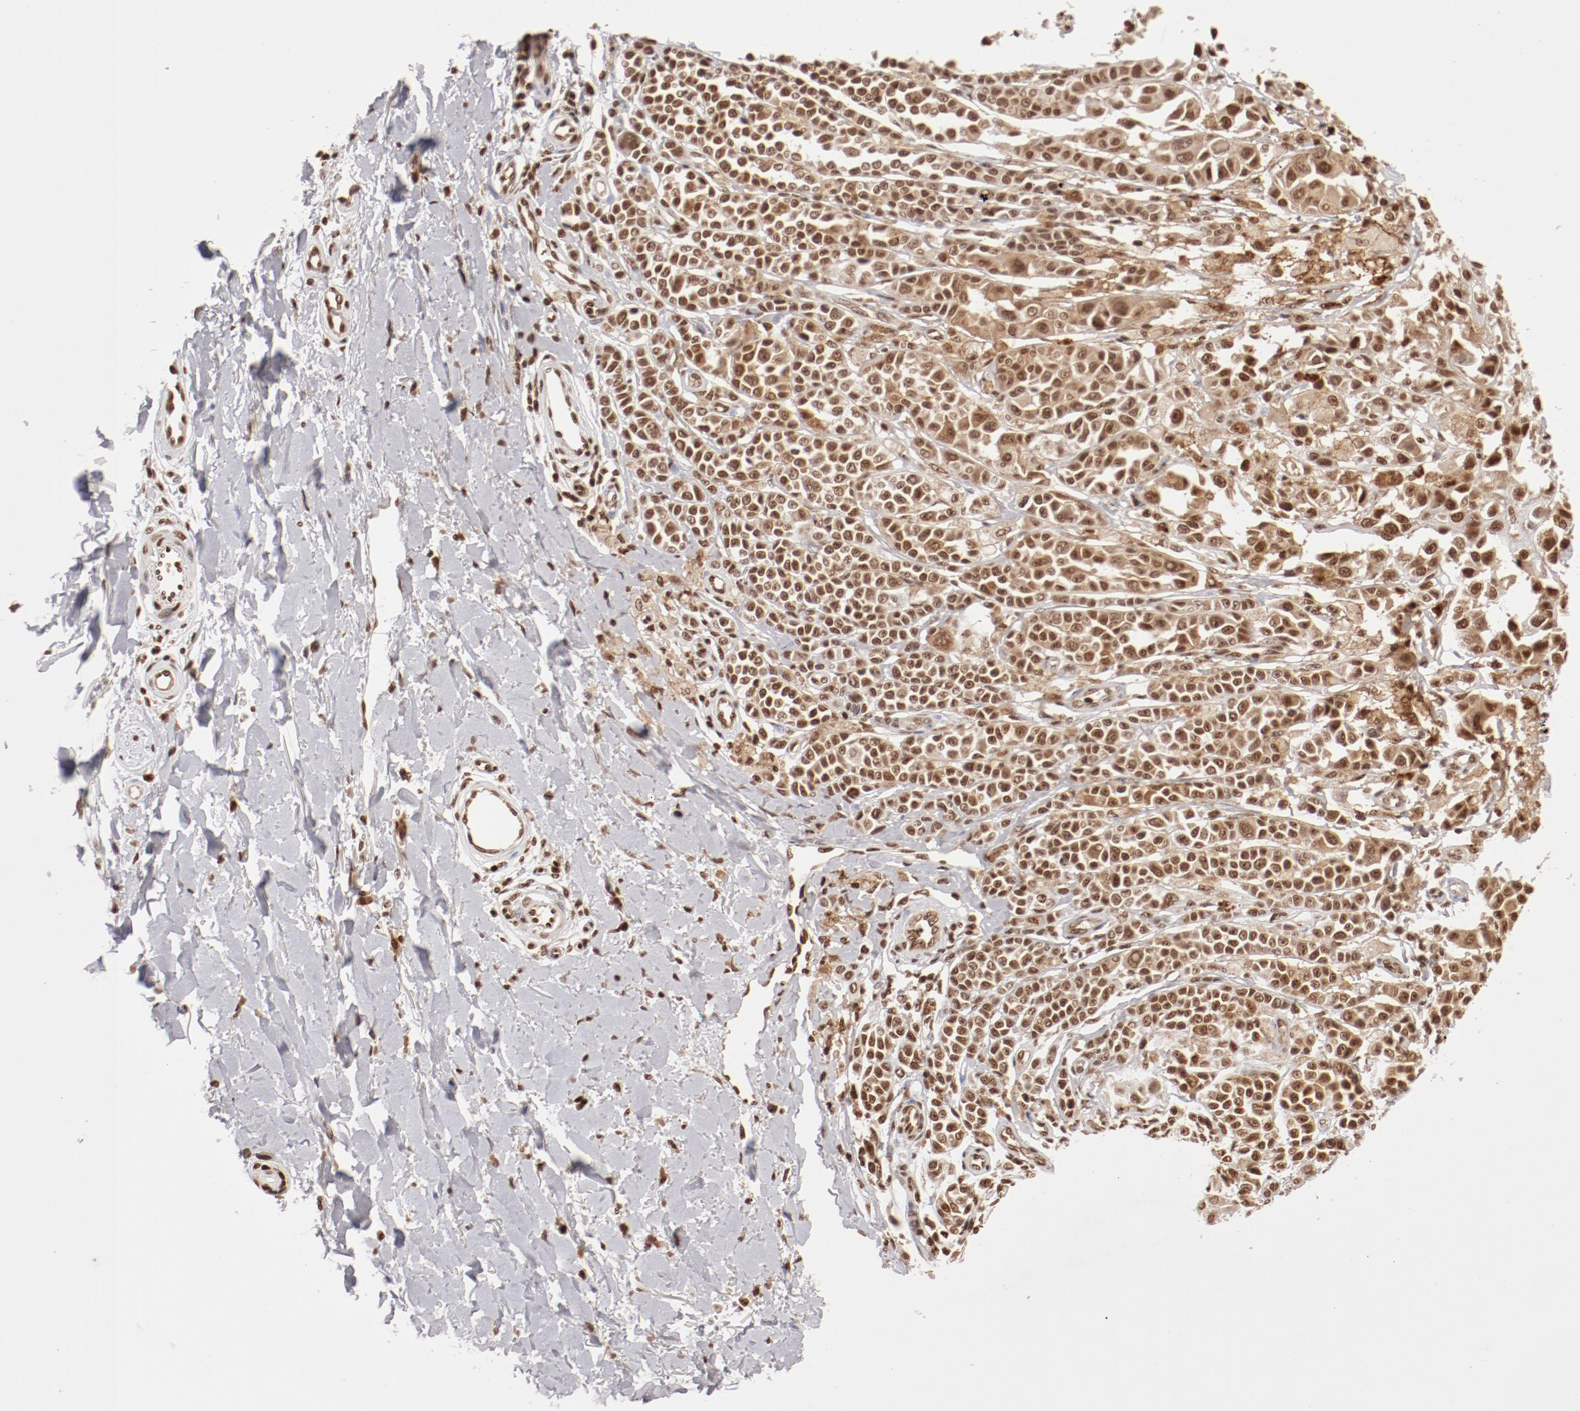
{"staining": {"intensity": "moderate", "quantity": ">75%", "location": "nuclear"}, "tissue": "melanoma", "cell_type": "Tumor cells", "image_type": "cancer", "snomed": [{"axis": "morphology", "description": "Malignant melanoma, NOS"}, {"axis": "topography", "description": "Skin"}], "caption": "Protein expression analysis of melanoma shows moderate nuclear expression in approximately >75% of tumor cells. Using DAB (3,3'-diaminobenzidine) (brown) and hematoxylin (blue) stains, captured at high magnification using brightfield microscopy.", "gene": "ABL2", "patient": {"sex": "female", "age": 38}}